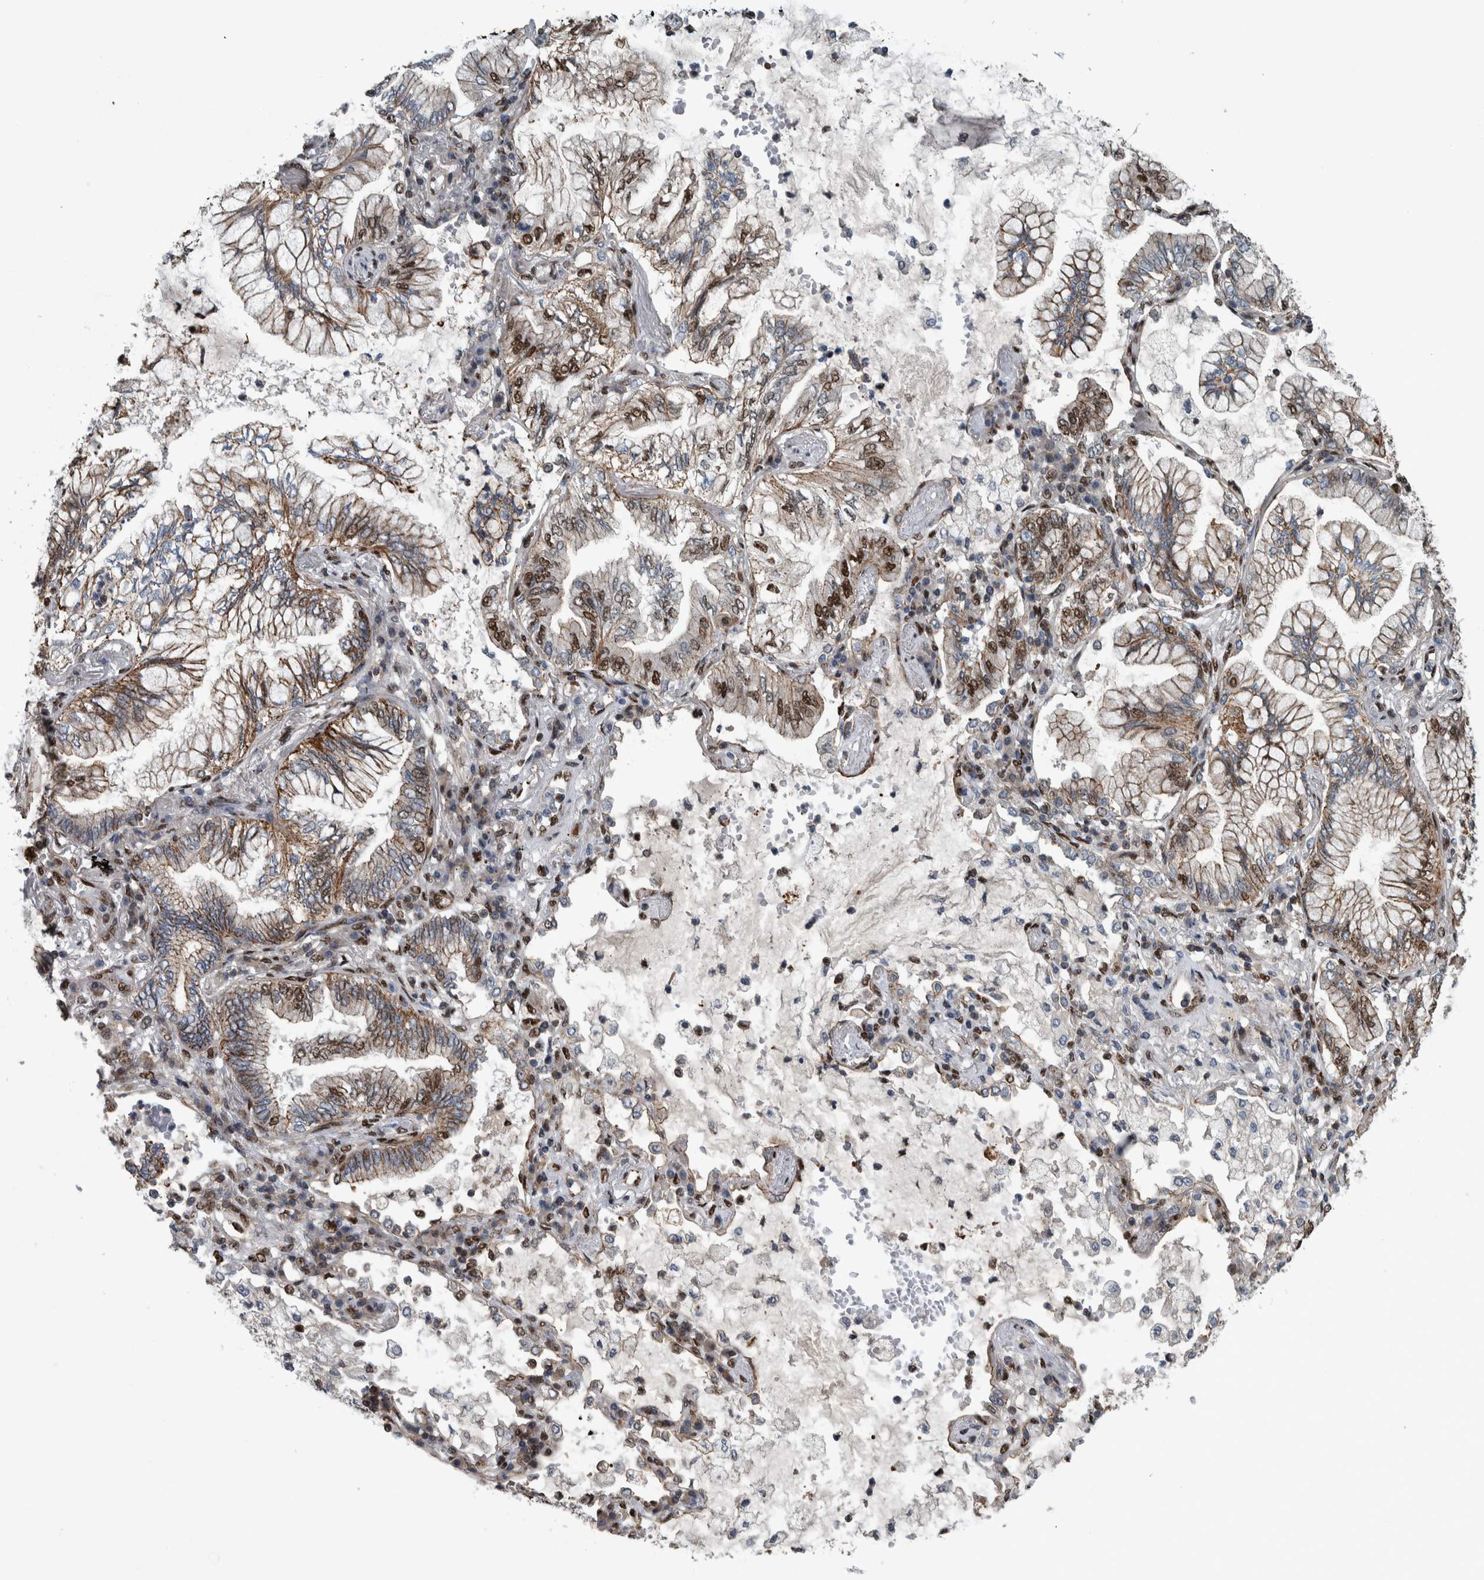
{"staining": {"intensity": "moderate", "quantity": ">75%", "location": "cytoplasmic/membranous,nuclear"}, "tissue": "lung cancer", "cell_type": "Tumor cells", "image_type": "cancer", "snomed": [{"axis": "morphology", "description": "Adenocarcinoma, NOS"}, {"axis": "topography", "description": "Lung"}], "caption": "Moderate cytoplasmic/membranous and nuclear expression is seen in approximately >75% of tumor cells in lung cancer (adenocarcinoma).", "gene": "FAM135B", "patient": {"sex": "female", "age": 70}}